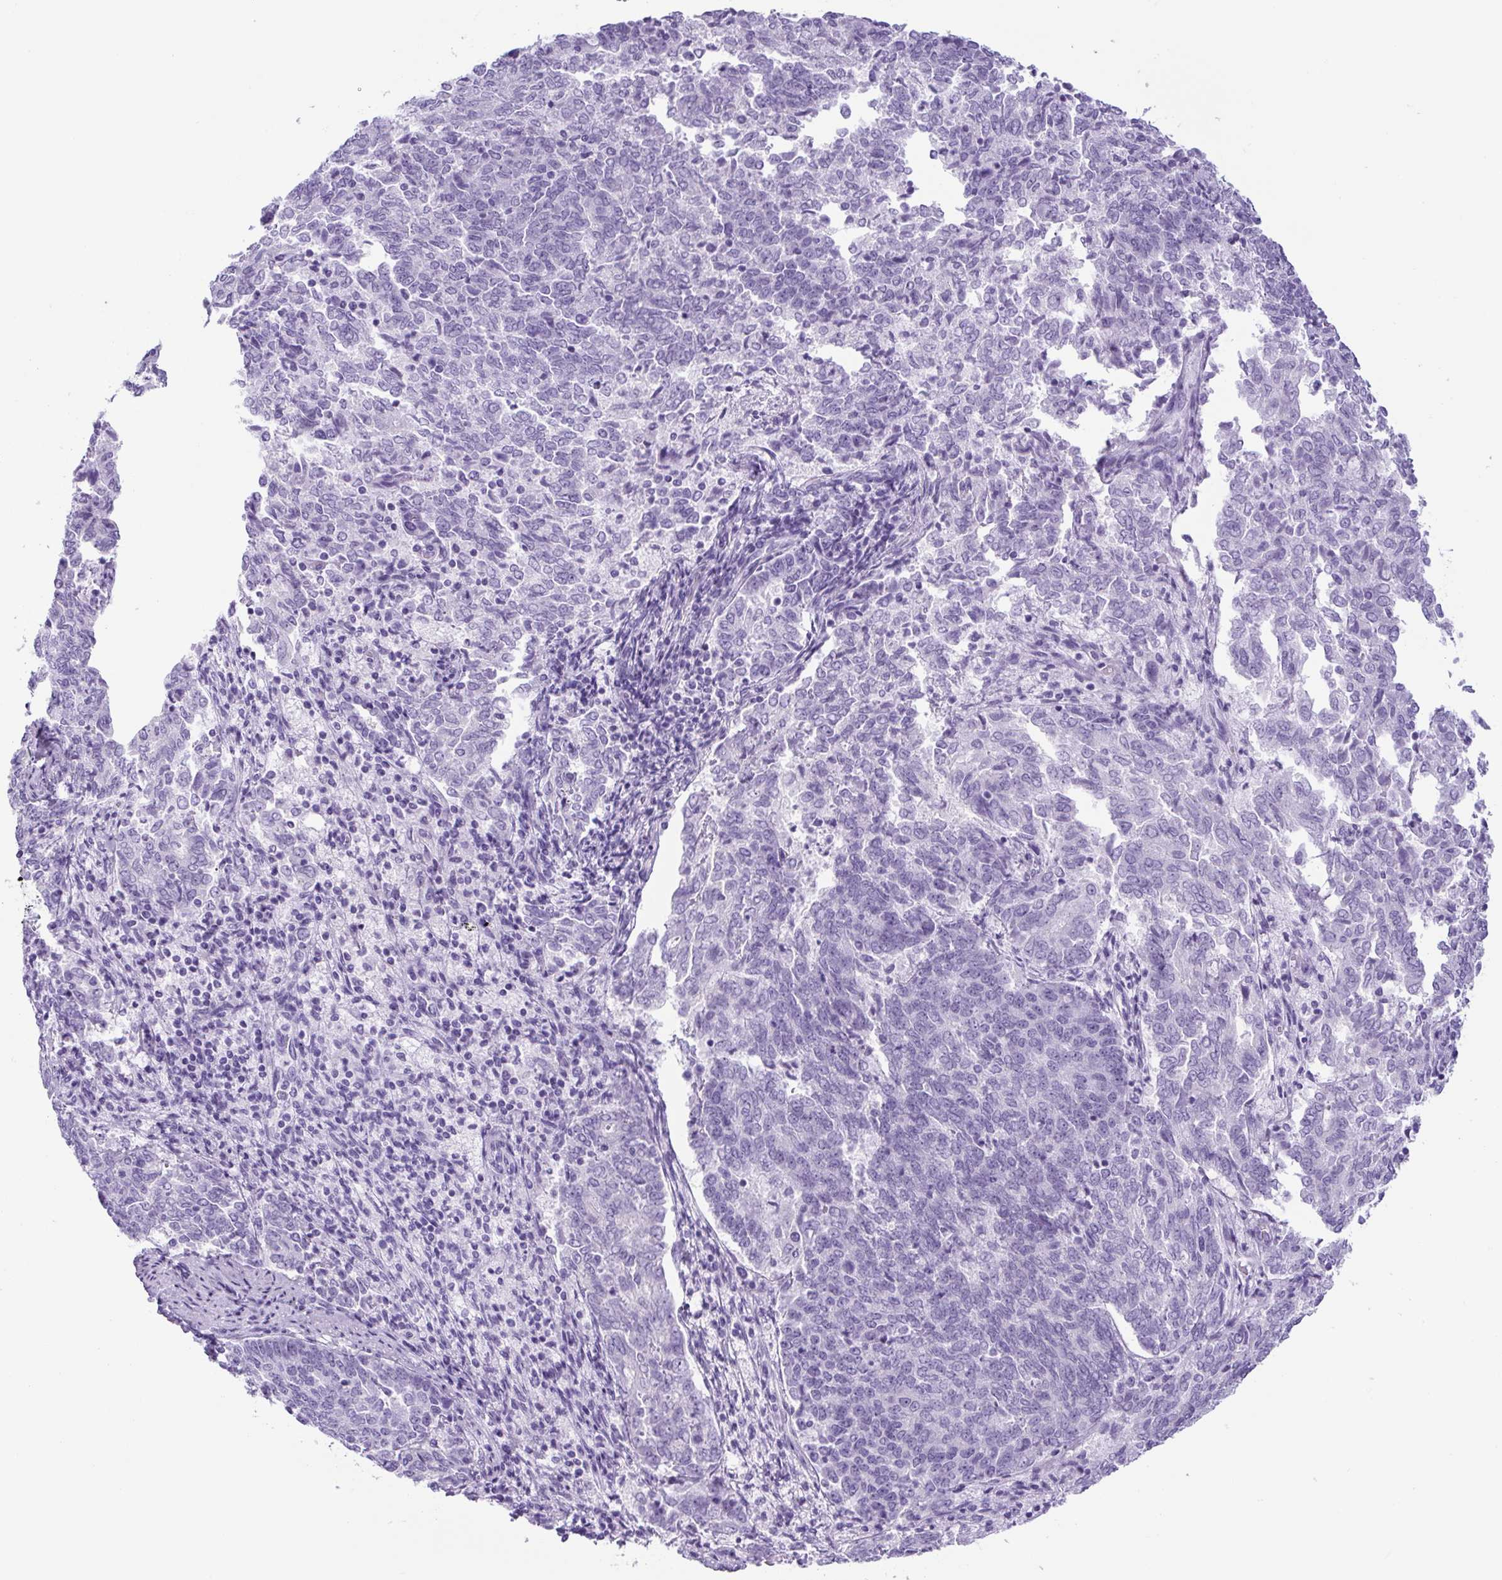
{"staining": {"intensity": "negative", "quantity": "none", "location": "none"}, "tissue": "endometrial cancer", "cell_type": "Tumor cells", "image_type": "cancer", "snomed": [{"axis": "morphology", "description": "Adenocarcinoma, NOS"}, {"axis": "topography", "description": "Endometrium"}], "caption": "A micrograph of human endometrial cancer is negative for staining in tumor cells. (DAB immunohistochemistry (IHC), high magnification).", "gene": "ADAMTS19", "patient": {"sex": "female", "age": 80}}